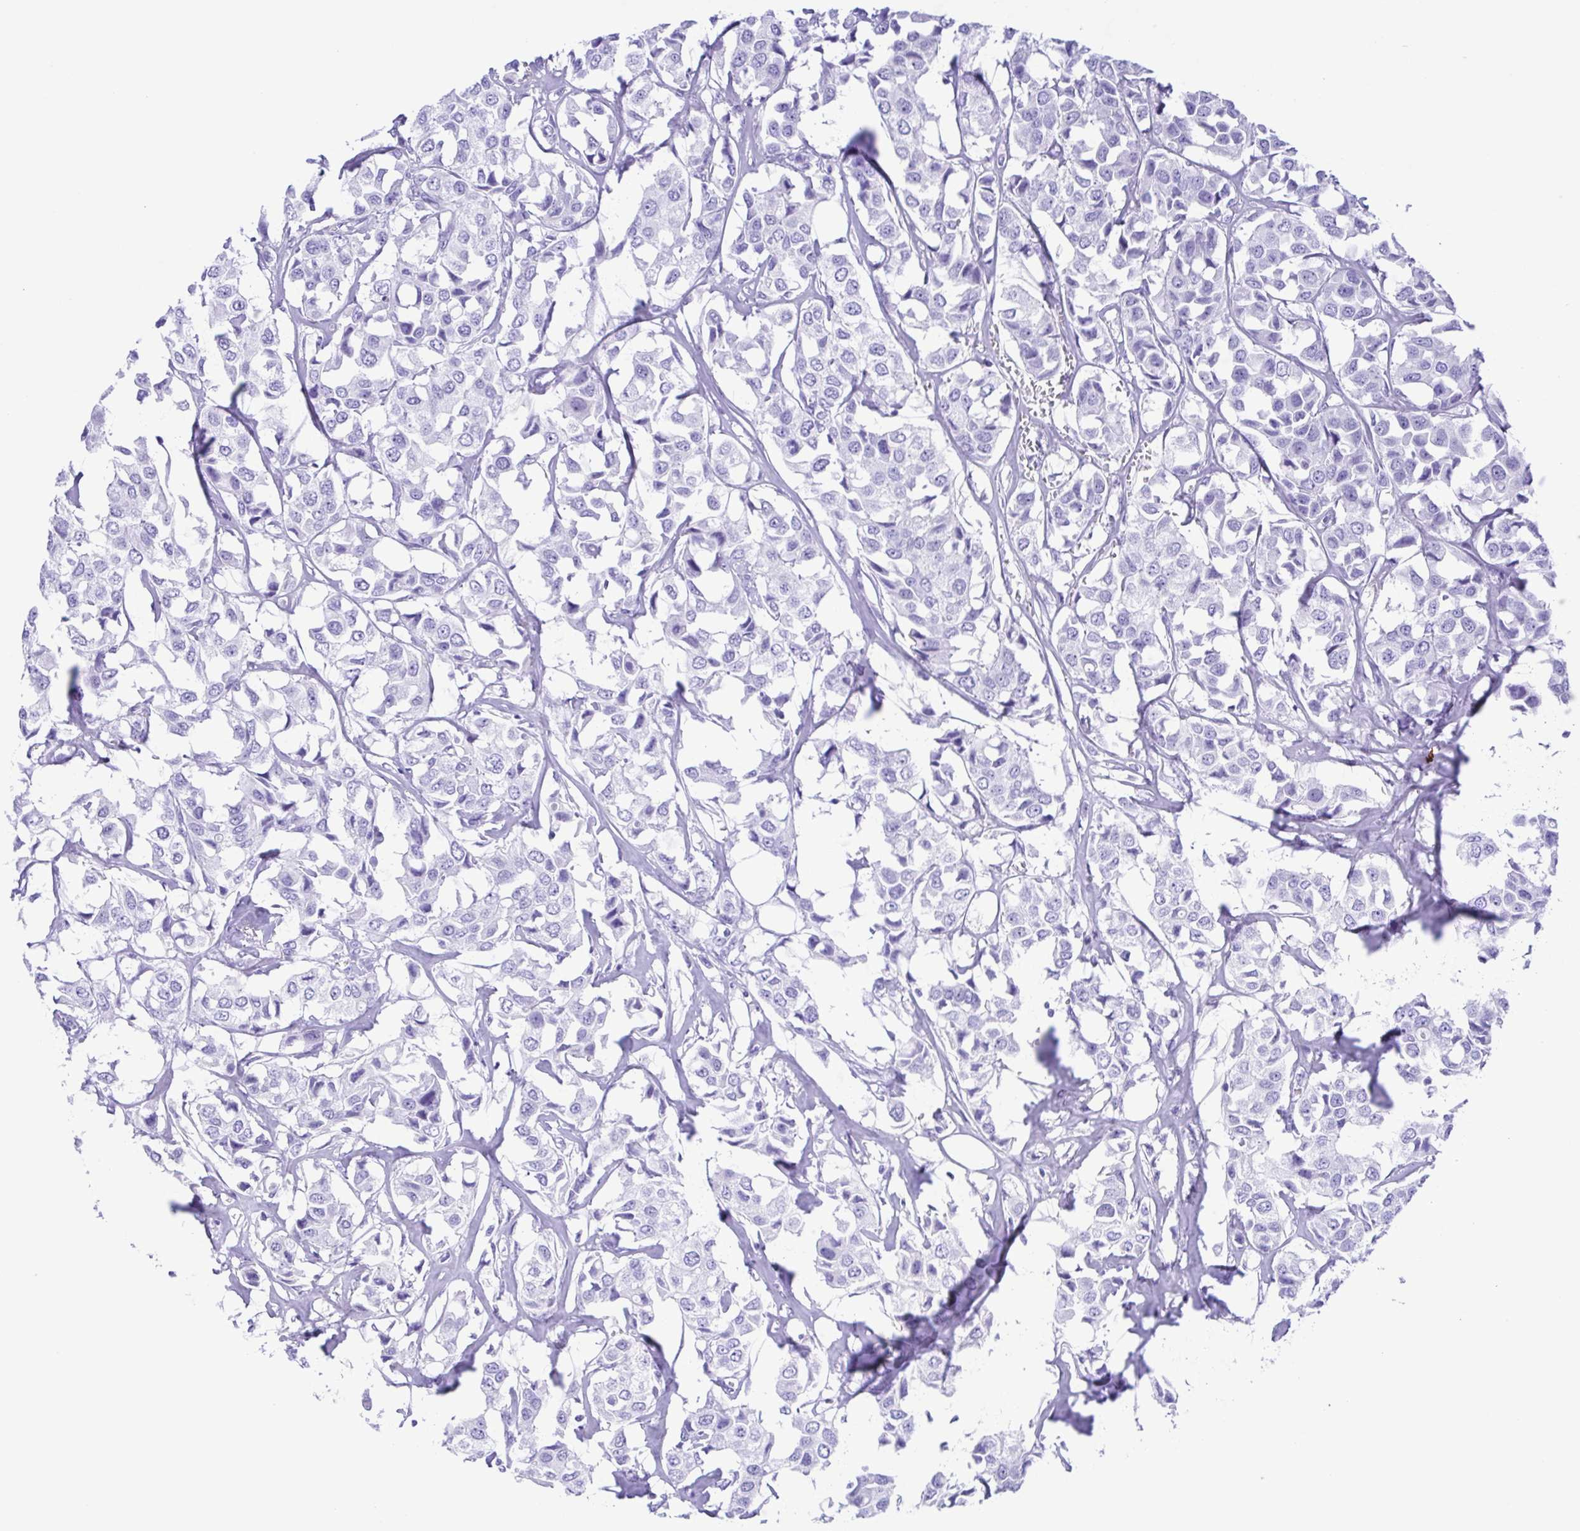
{"staining": {"intensity": "negative", "quantity": "none", "location": "none"}, "tissue": "breast cancer", "cell_type": "Tumor cells", "image_type": "cancer", "snomed": [{"axis": "morphology", "description": "Duct carcinoma"}, {"axis": "topography", "description": "Breast"}], "caption": "The photomicrograph displays no staining of tumor cells in breast infiltrating ductal carcinoma. (Immunohistochemistry, brightfield microscopy, high magnification).", "gene": "ERP27", "patient": {"sex": "female", "age": 80}}